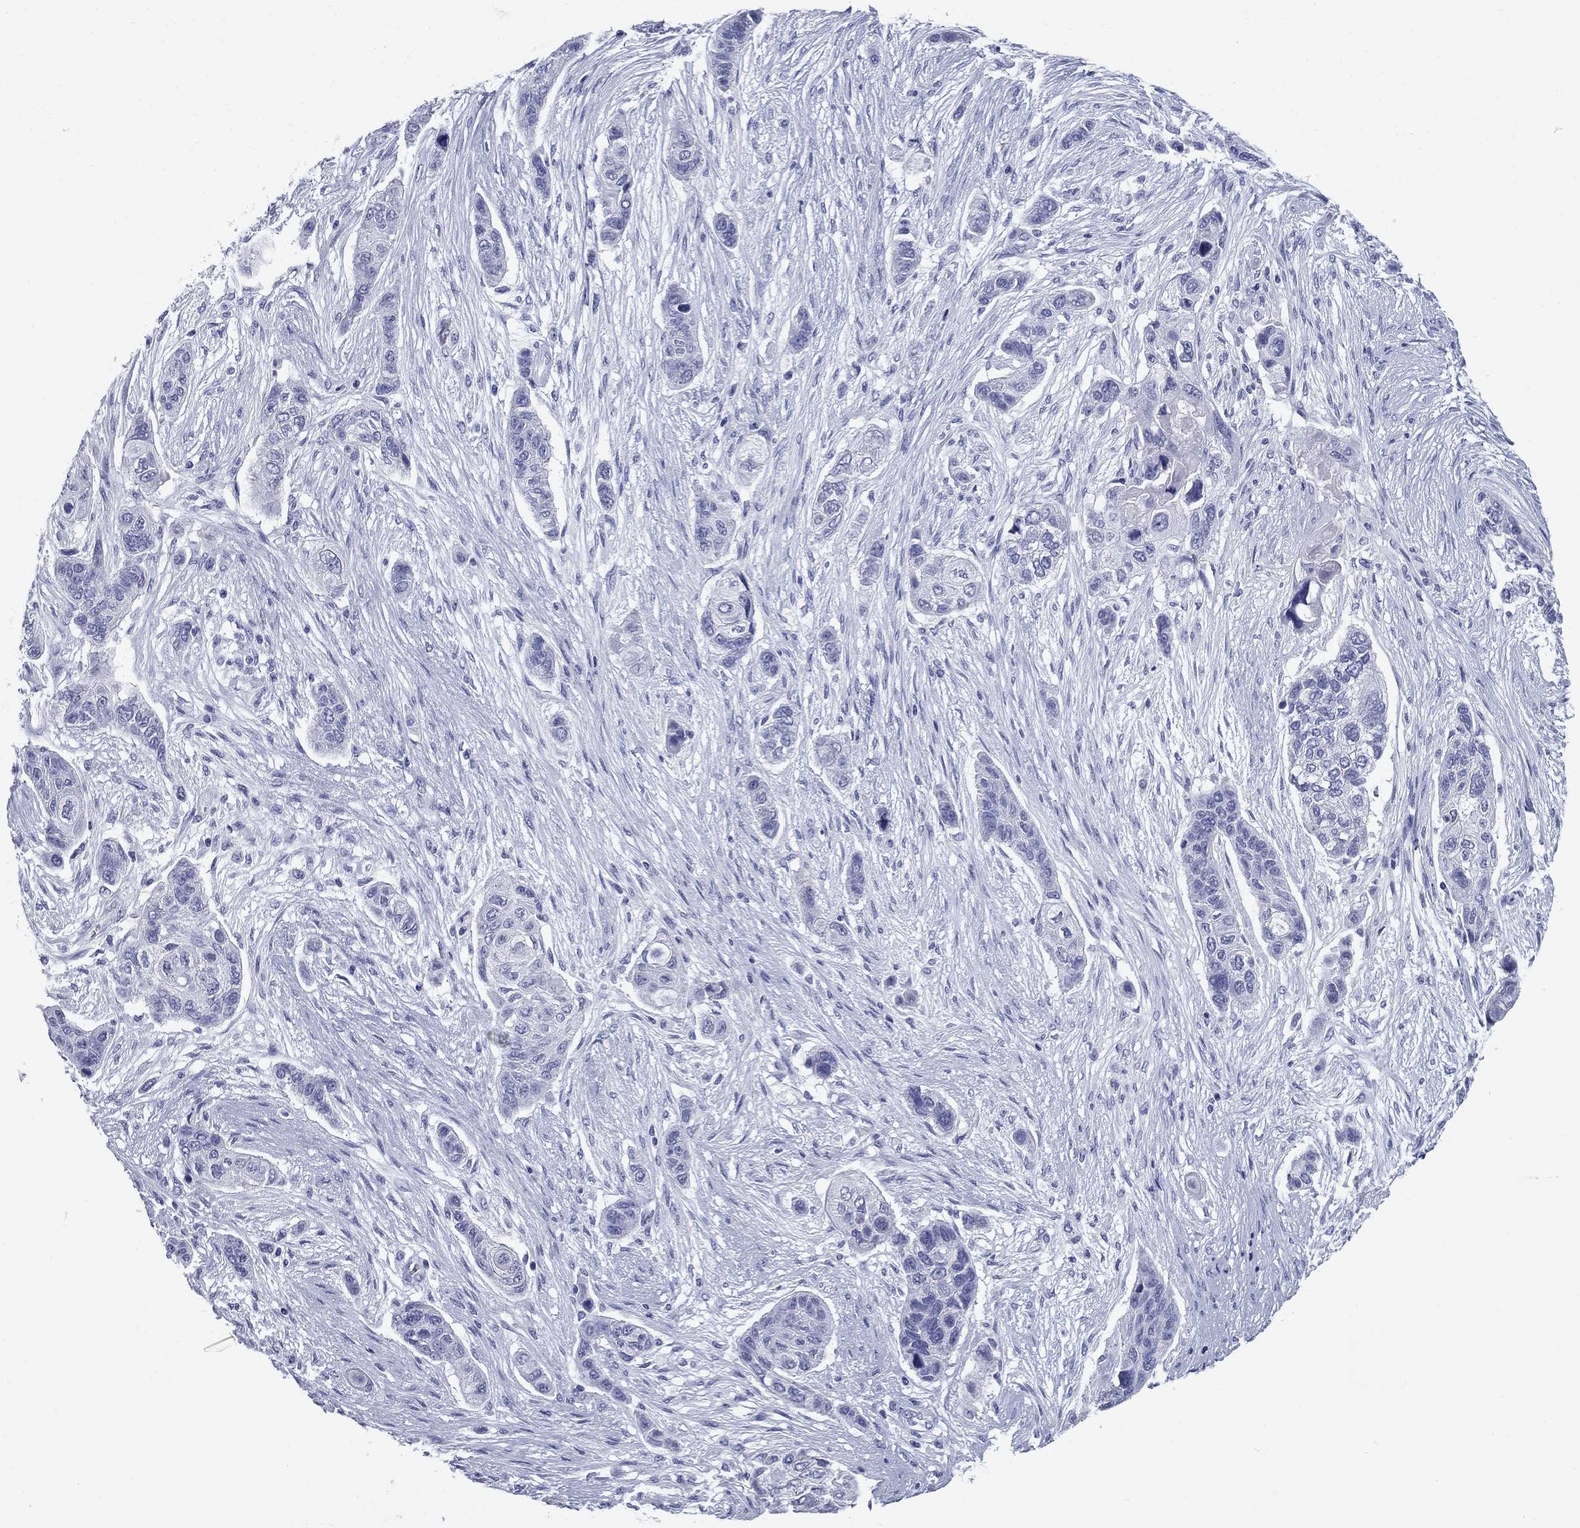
{"staining": {"intensity": "negative", "quantity": "none", "location": "none"}, "tissue": "lung cancer", "cell_type": "Tumor cells", "image_type": "cancer", "snomed": [{"axis": "morphology", "description": "Squamous cell carcinoma, NOS"}, {"axis": "topography", "description": "Lung"}], "caption": "A histopathology image of human lung squamous cell carcinoma is negative for staining in tumor cells.", "gene": "NPPA", "patient": {"sex": "male", "age": 69}}